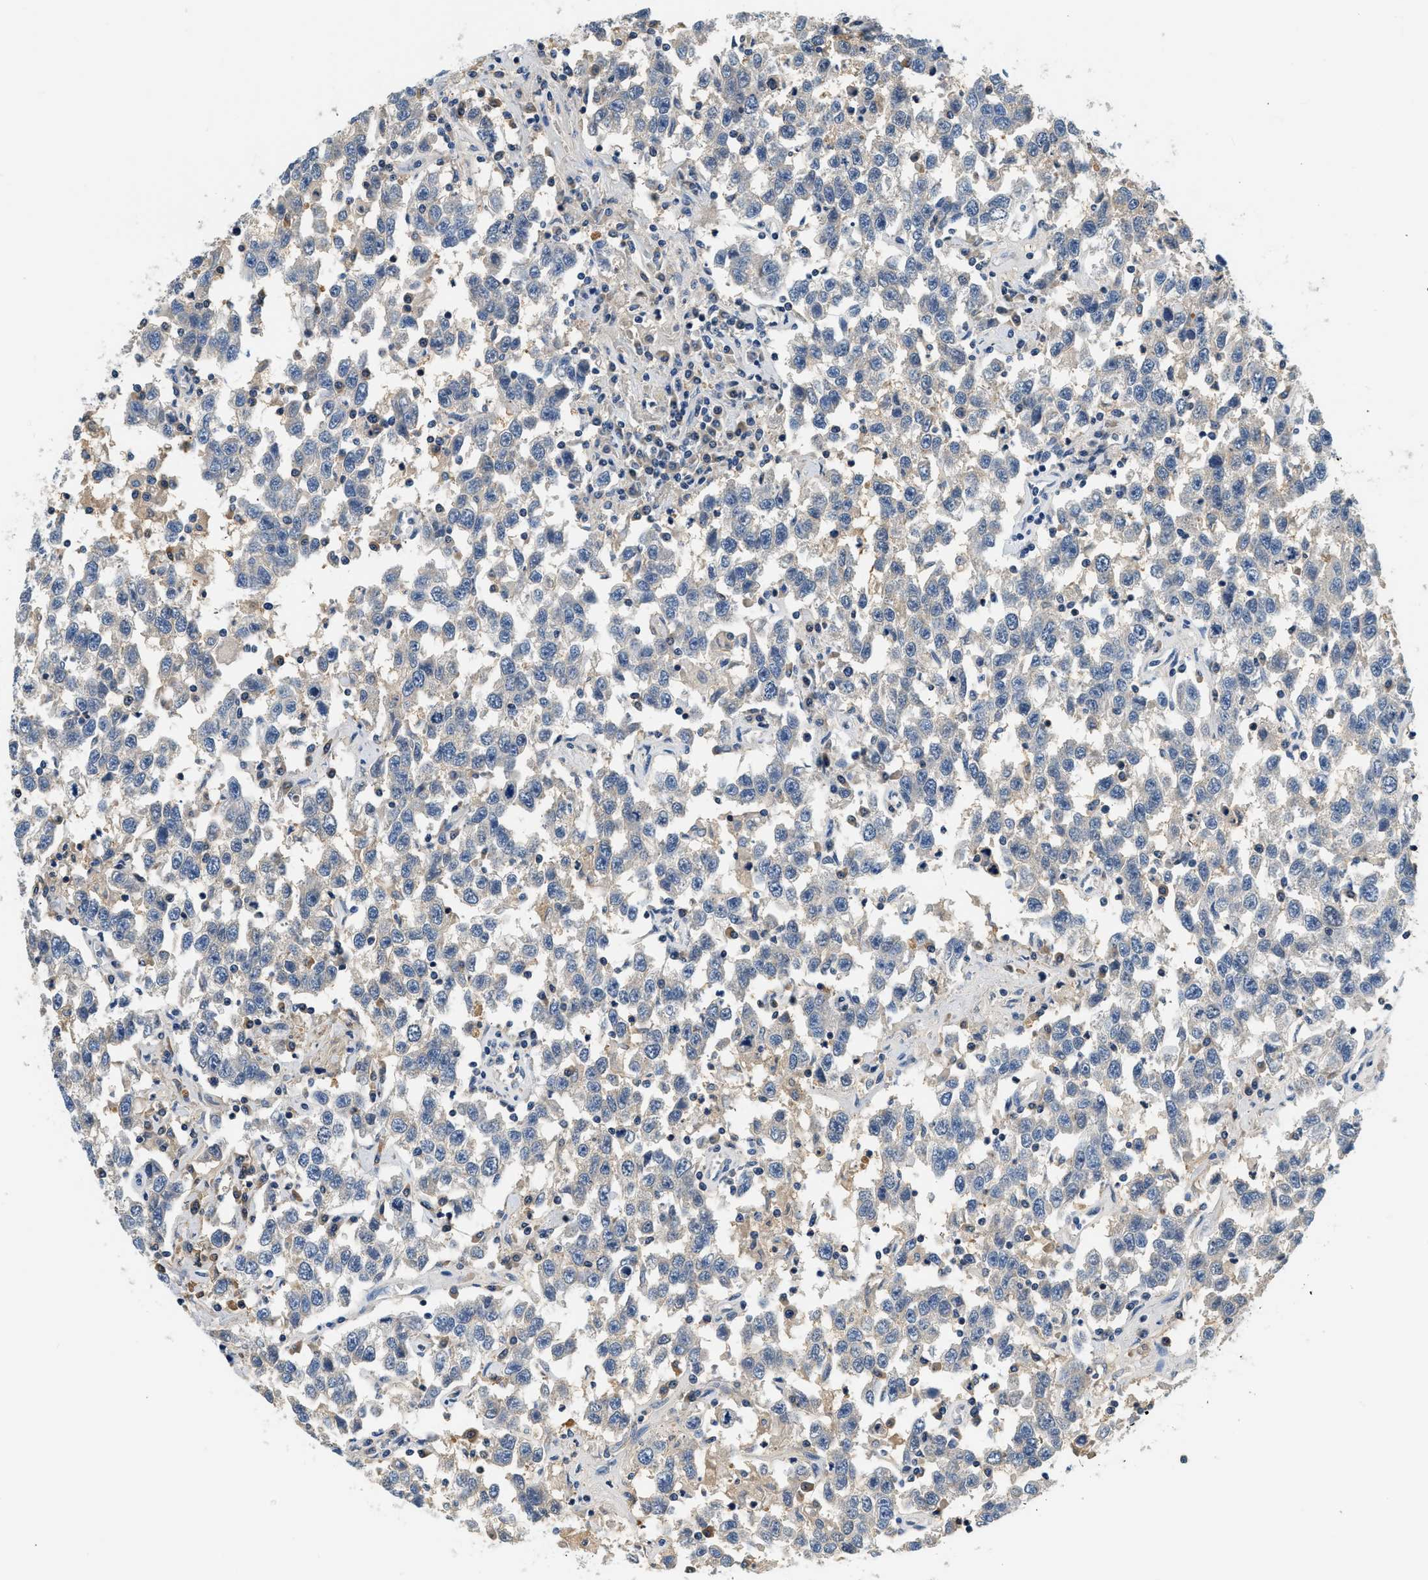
{"staining": {"intensity": "weak", "quantity": "<25%", "location": "cytoplasmic/membranous"}, "tissue": "testis cancer", "cell_type": "Tumor cells", "image_type": "cancer", "snomed": [{"axis": "morphology", "description": "Seminoma, NOS"}, {"axis": "topography", "description": "Testis"}], "caption": "There is no significant staining in tumor cells of testis cancer.", "gene": "SLC35E1", "patient": {"sex": "male", "age": 41}}